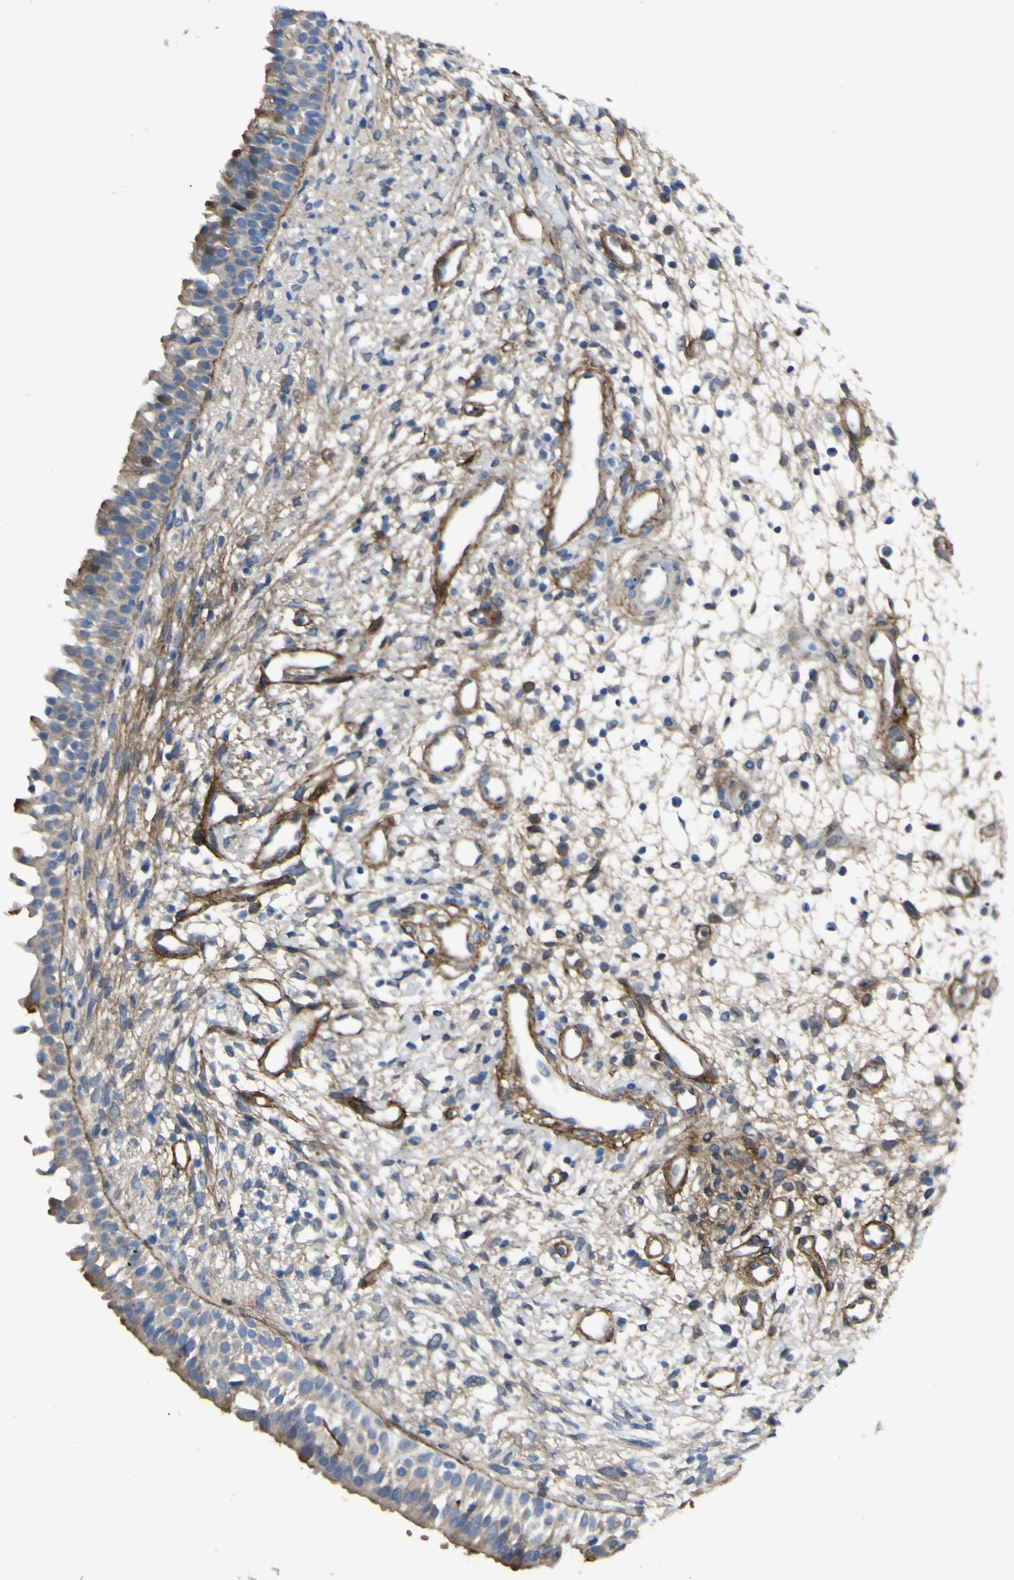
{"staining": {"intensity": "moderate", "quantity": ">75%", "location": "cytoplasmic/membranous"}, "tissue": "nasopharynx", "cell_type": "Respiratory epithelial cells", "image_type": "normal", "snomed": [{"axis": "morphology", "description": "Normal tissue, NOS"}, {"axis": "topography", "description": "Nasopharynx"}], "caption": "Immunohistochemistry image of benign human nasopharynx stained for a protein (brown), which demonstrates medium levels of moderate cytoplasmic/membranous positivity in about >75% of respiratory epithelial cells.", "gene": "LRRN1", "patient": {"sex": "male", "age": 22}}